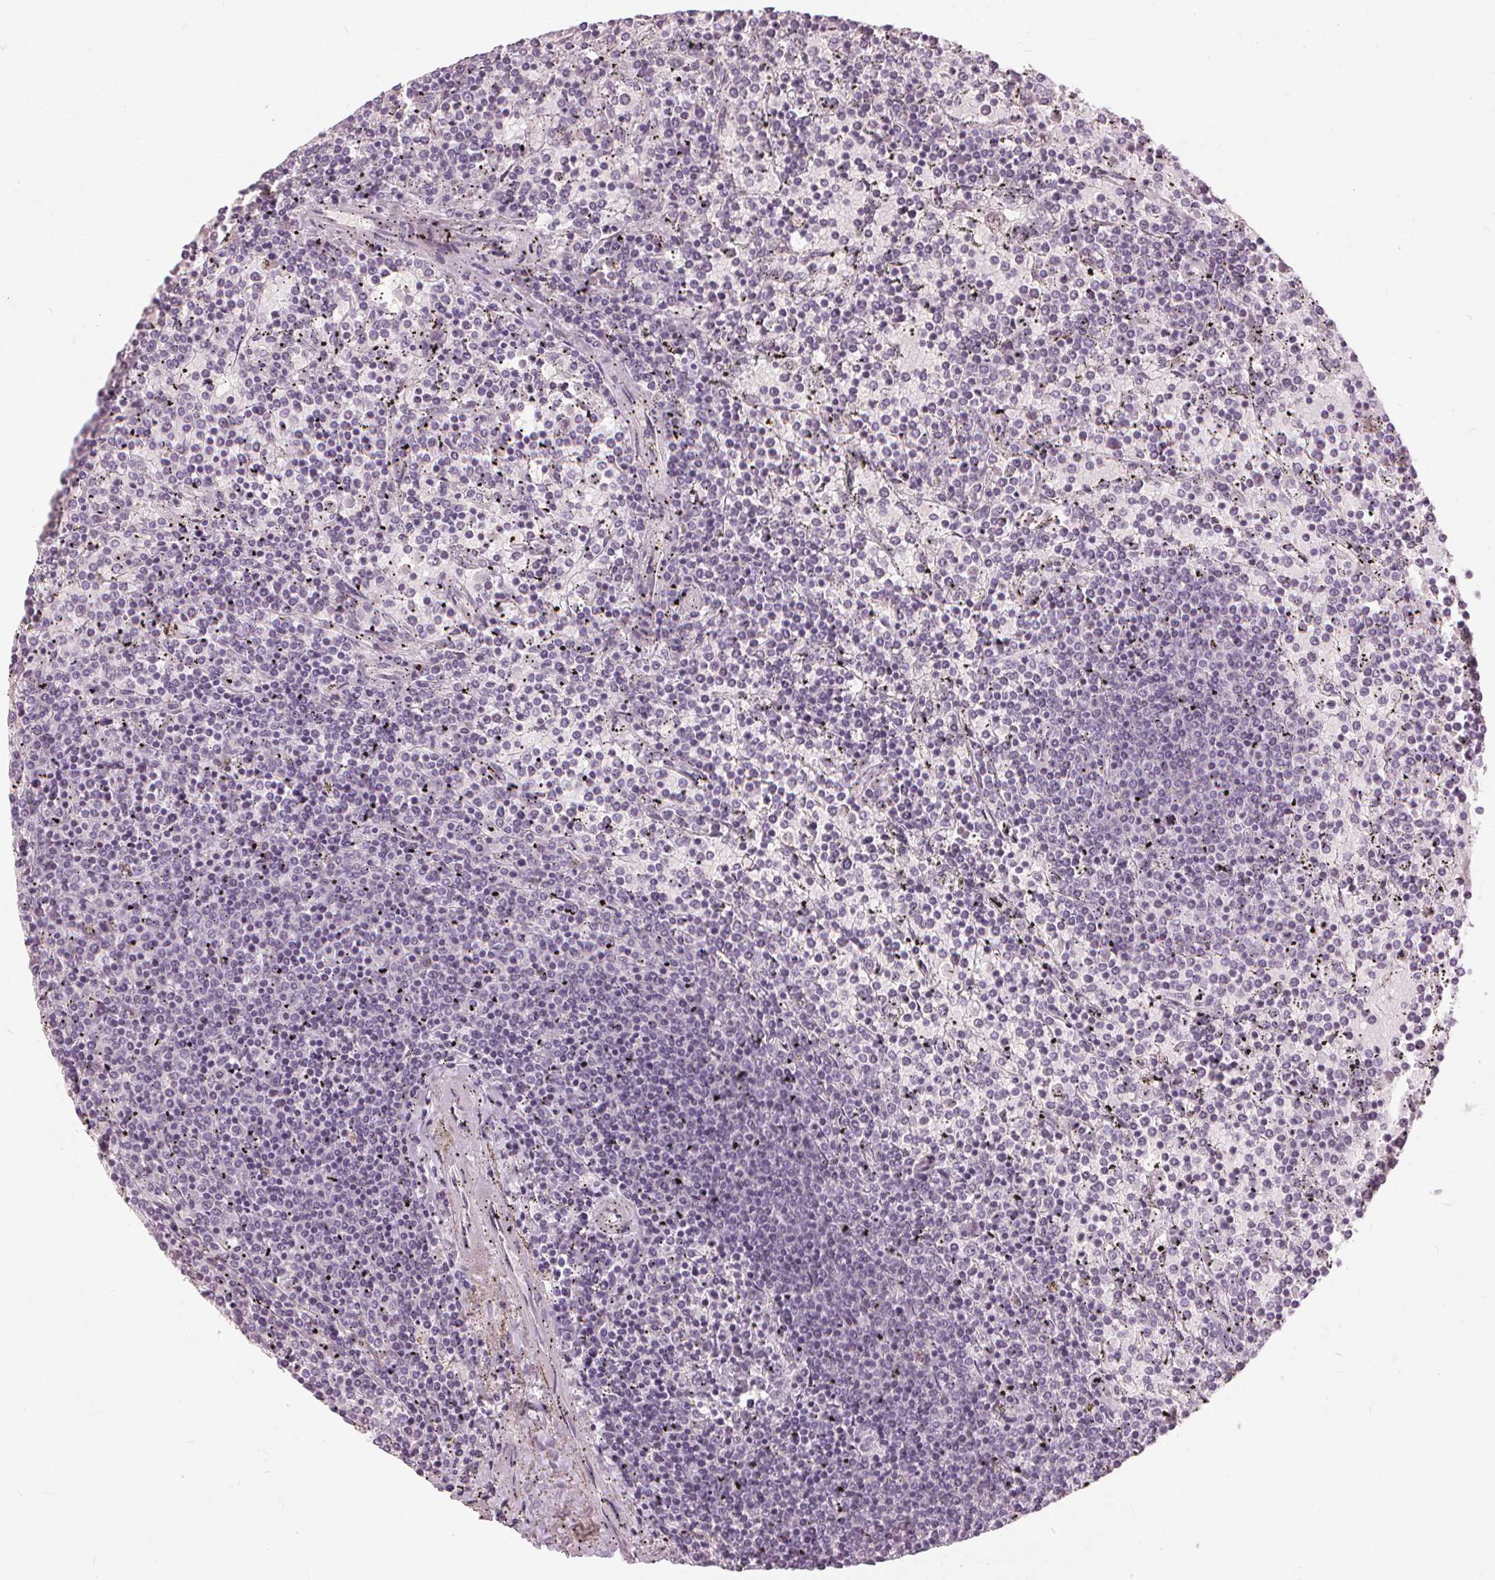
{"staining": {"intensity": "negative", "quantity": "none", "location": "none"}, "tissue": "lymphoma", "cell_type": "Tumor cells", "image_type": "cancer", "snomed": [{"axis": "morphology", "description": "Malignant lymphoma, non-Hodgkin's type, Low grade"}, {"axis": "topography", "description": "Spleen"}], "caption": "Lymphoma was stained to show a protein in brown. There is no significant expression in tumor cells.", "gene": "SFTPD", "patient": {"sex": "female", "age": 77}}